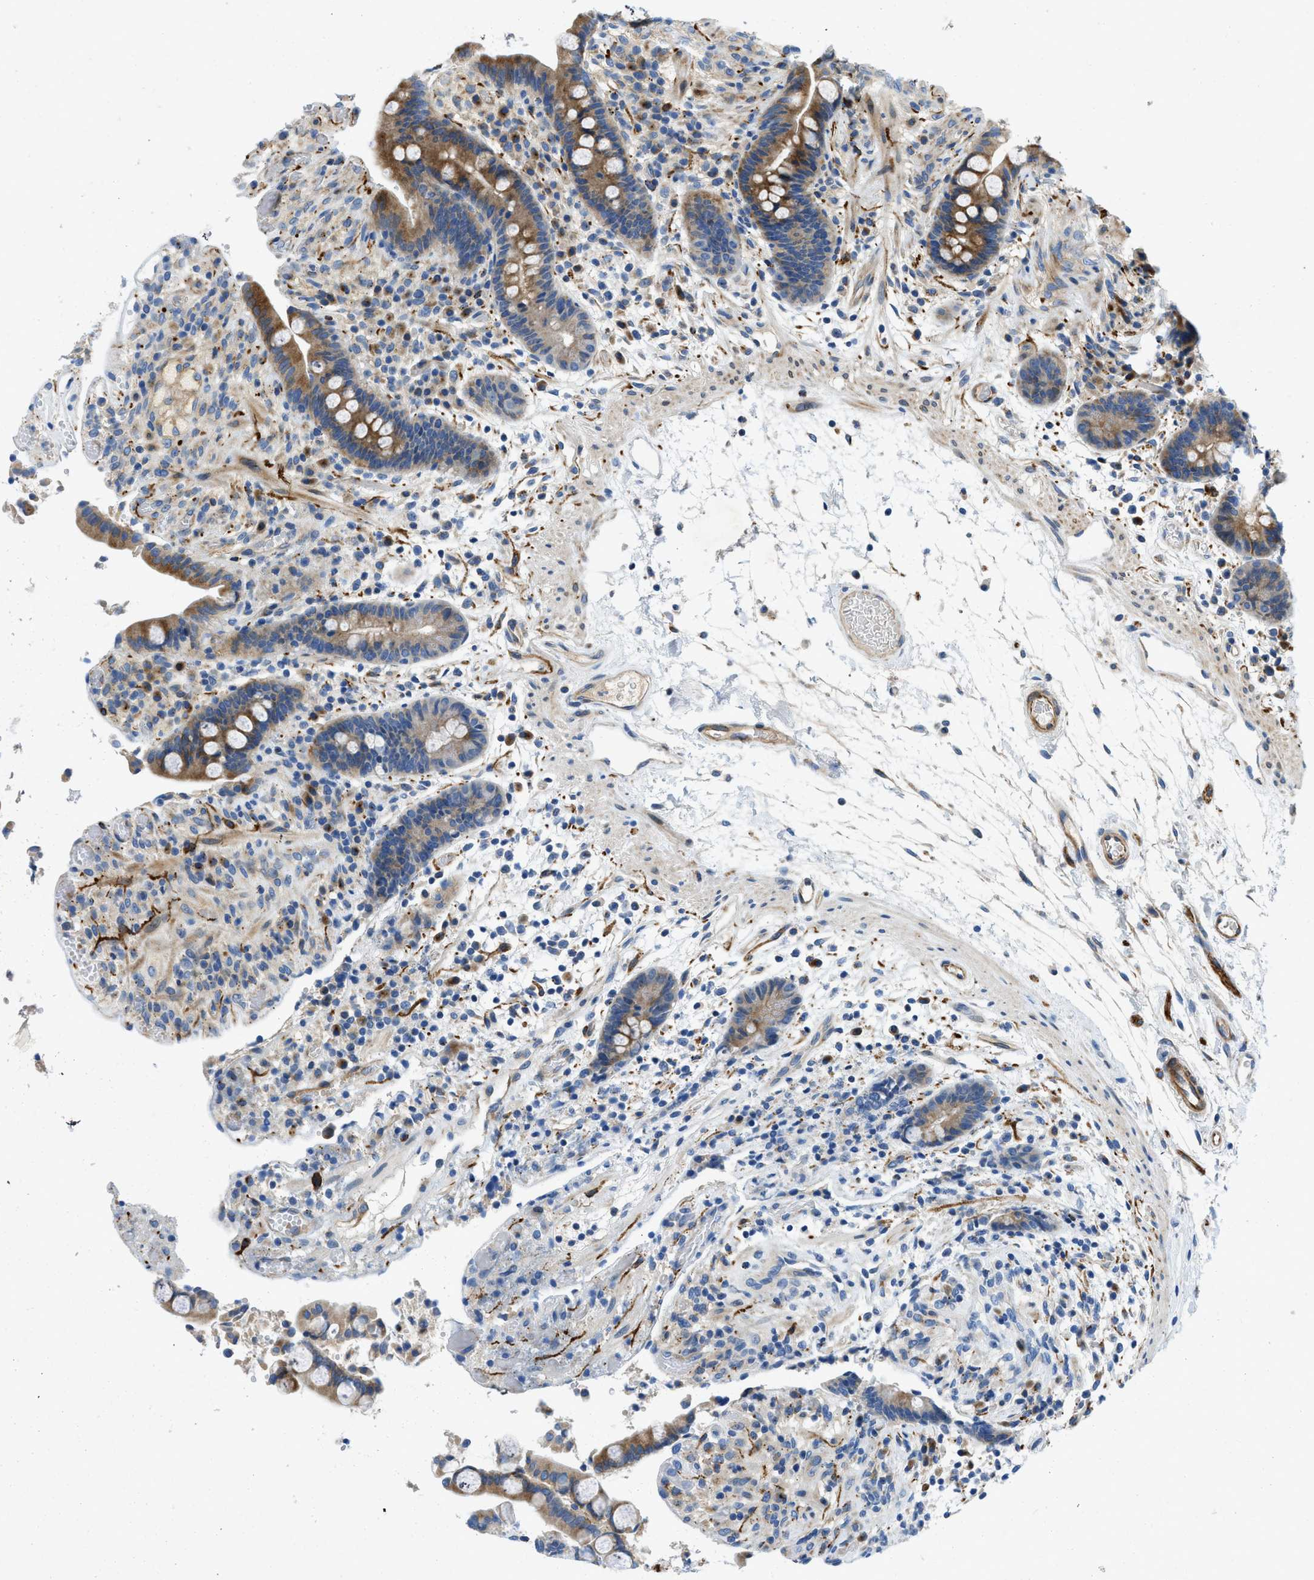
{"staining": {"intensity": "moderate", "quantity": ">75%", "location": "cytoplasmic/membranous"}, "tissue": "colon", "cell_type": "Endothelial cells", "image_type": "normal", "snomed": [{"axis": "morphology", "description": "Normal tissue, NOS"}, {"axis": "topography", "description": "Colon"}], "caption": "Protein staining of unremarkable colon shows moderate cytoplasmic/membranous positivity in about >75% of endothelial cells.", "gene": "TMEM248", "patient": {"sex": "male", "age": 73}}